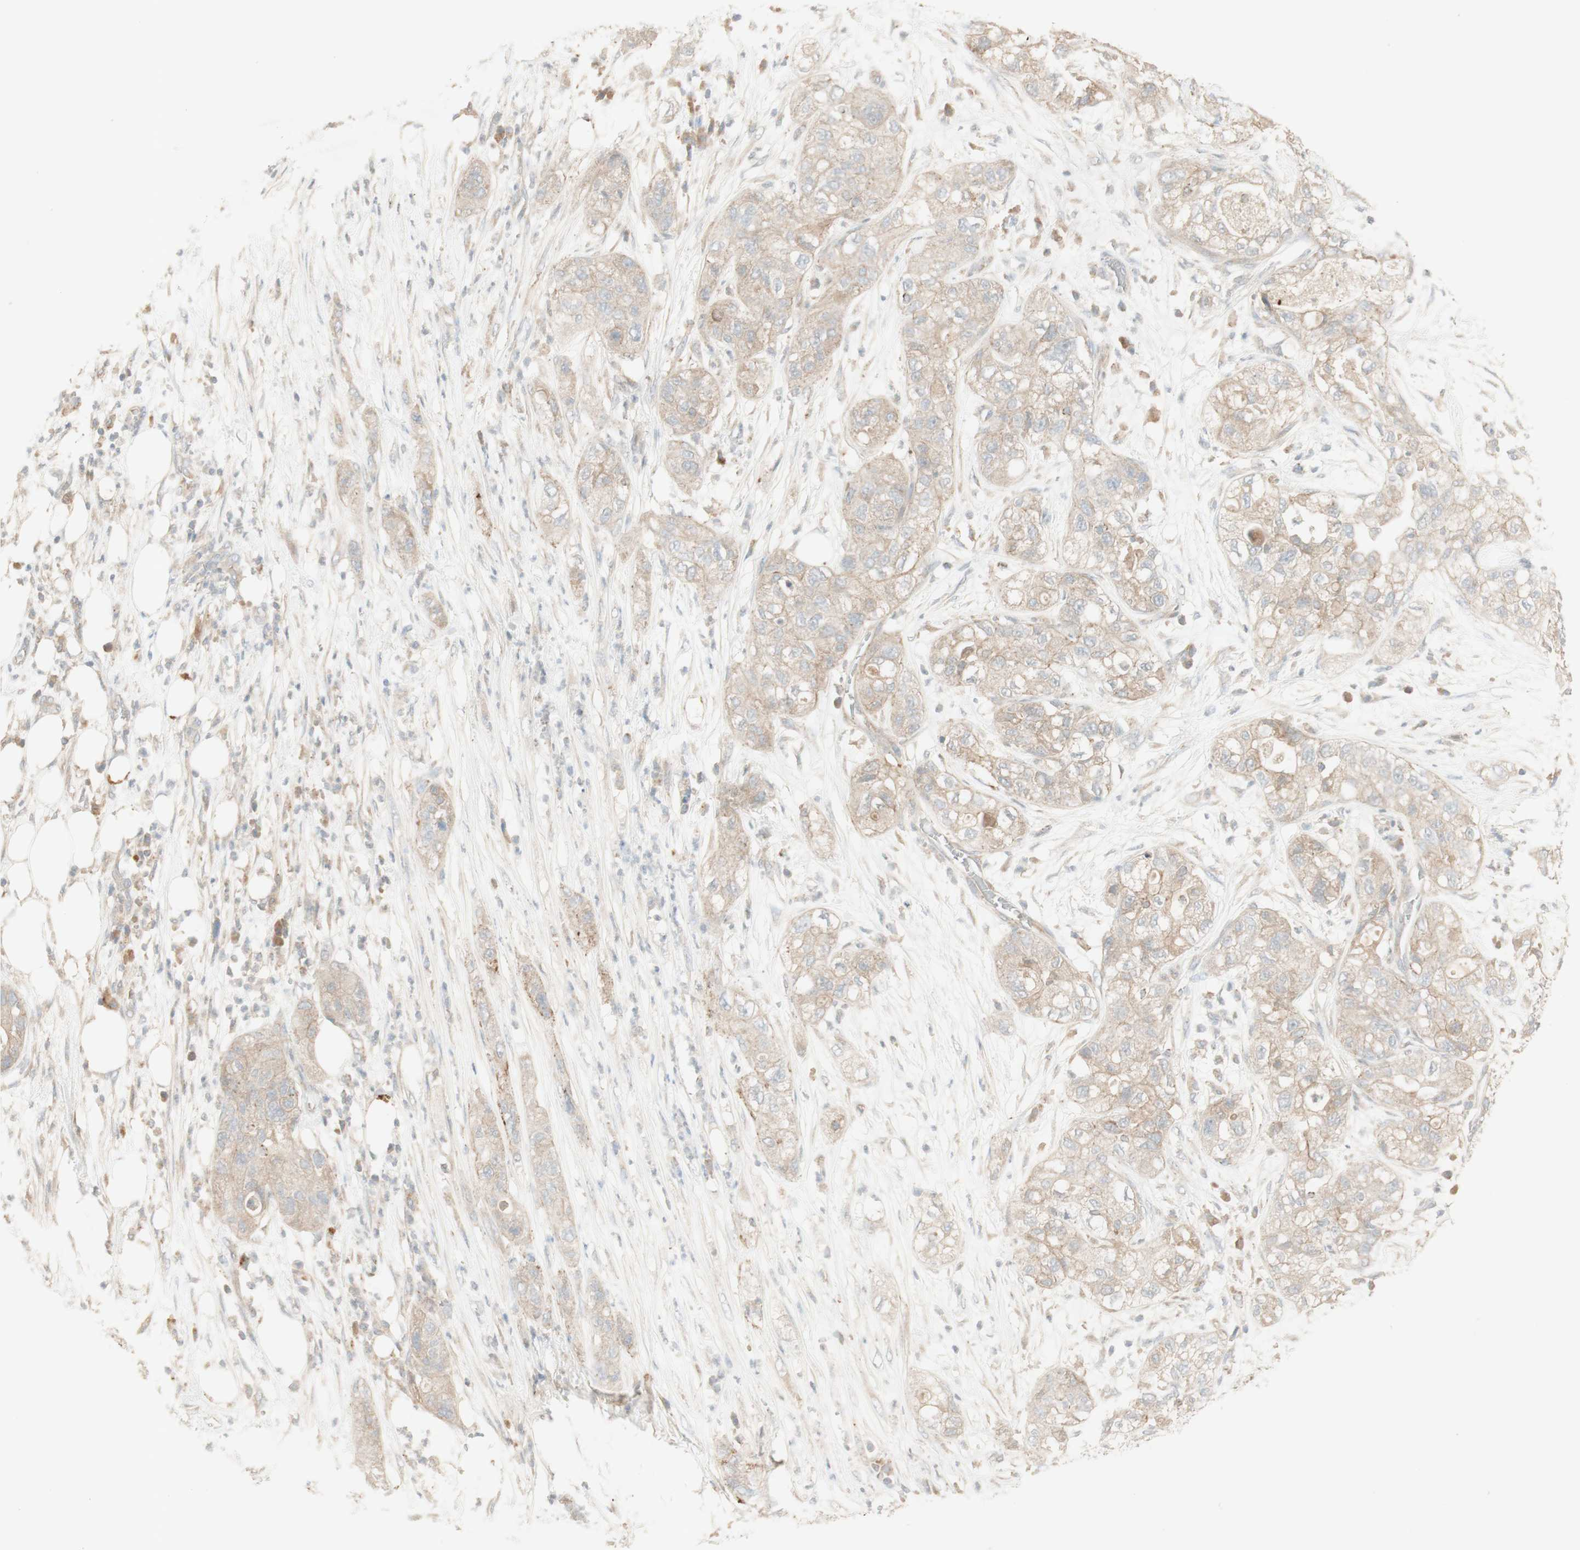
{"staining": {"intensity": "weak", "quantity": ">75%", "location": "cytoplasmic/membranous"}, "tissue": "pancreatic cancer", "cell_type": "Tumor cells", "image_type": "cancer", "snomed": [{"axis": "morphology", "description": "Adenocarcinoma, NOS"}, {"axis": "topography", "description": "Pancreas"}], "caption": "Protein analysis of adenocarcinoma (pancreatic) tissue displays weak cytoplasmic/membranous staining in about >75% of tumor cells.", "gene": "PTGER4", "patient": {"sex": "female", "age": 78}}